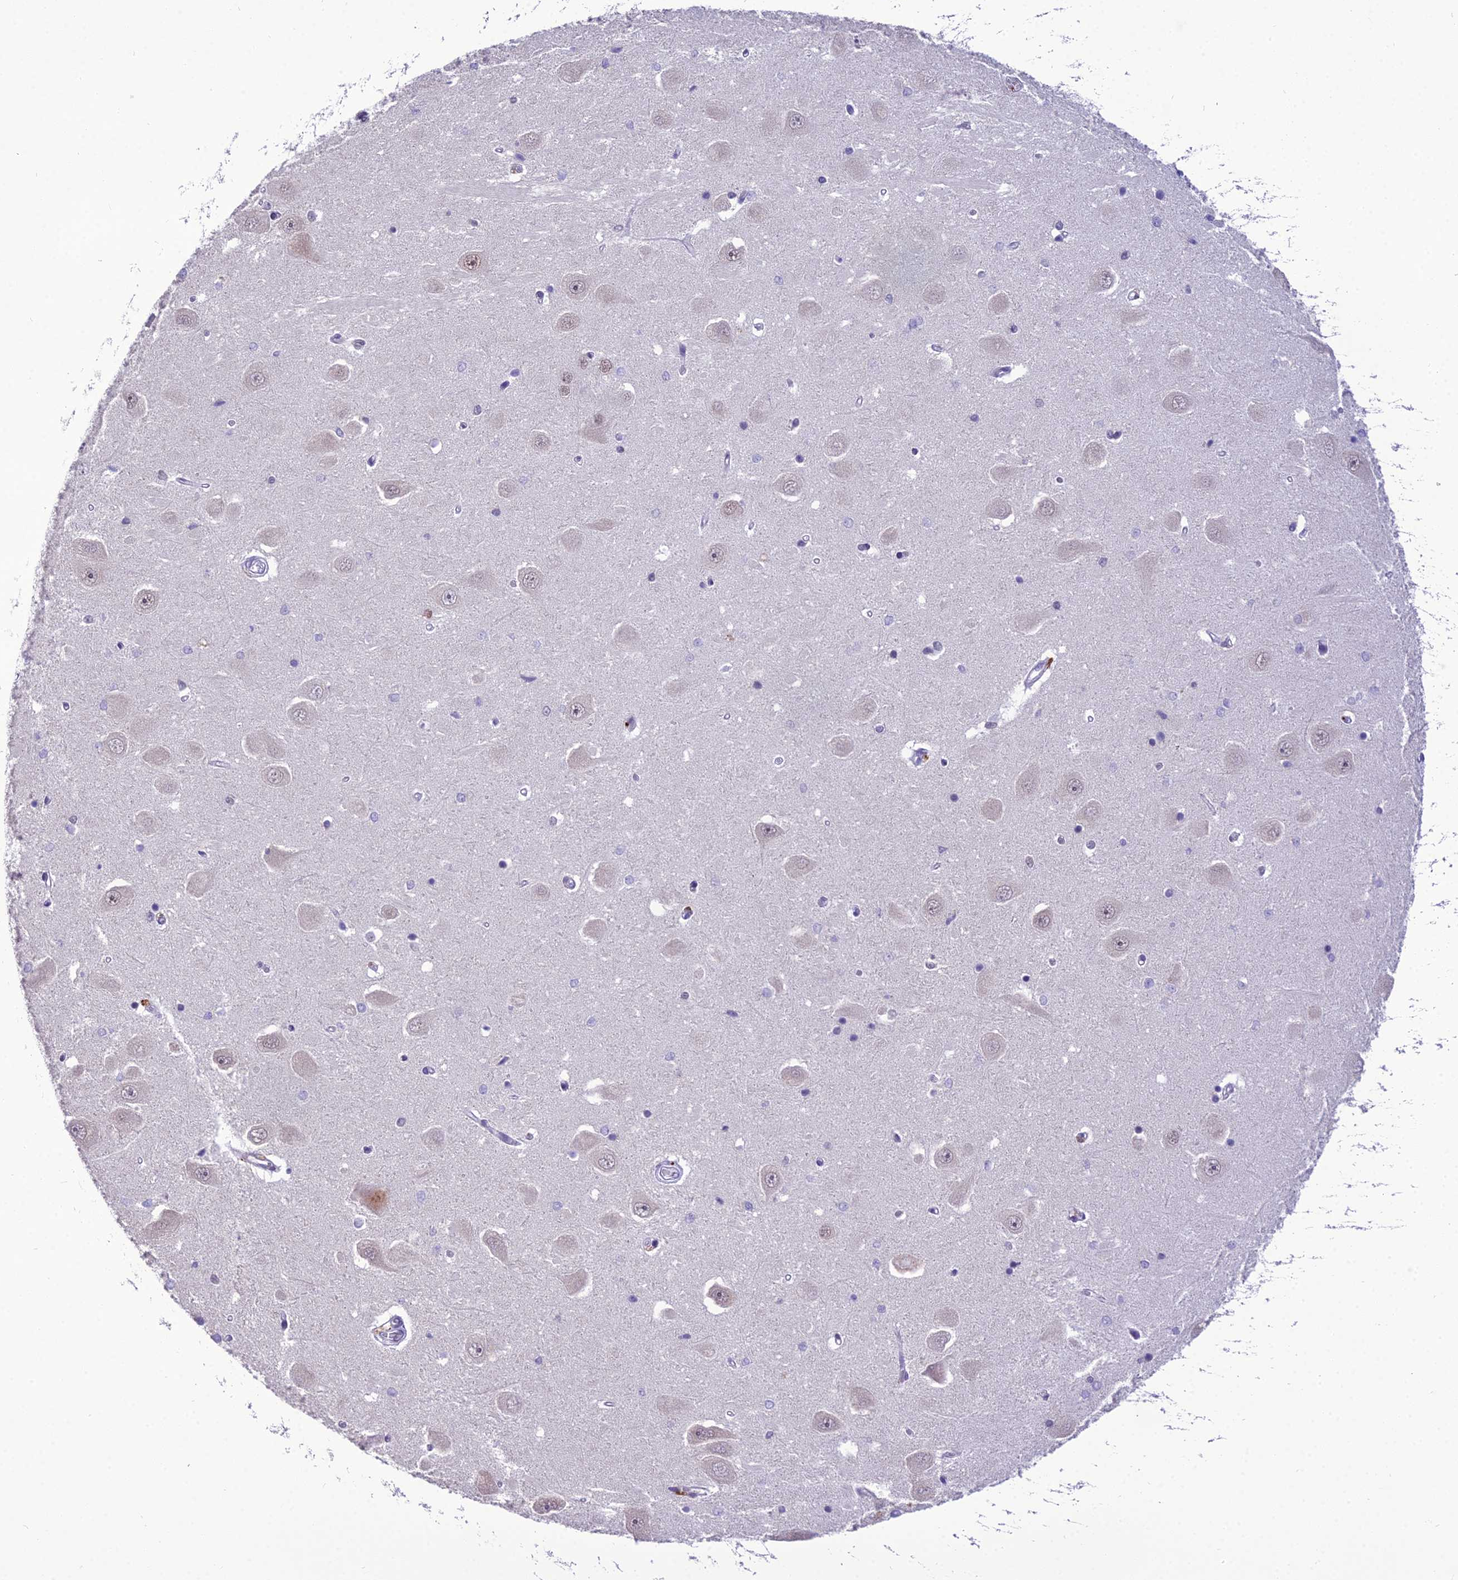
{"staining": {"intensity": "negative", "quantity": "none", "location": "none"}, "tissue": "hippocampus", "cell_type": "Glial cells", "image_type": "normal", "snomed": [{"axis": "morphology", "description": "Normal tissue, NOS"}, {"axis": "topography", "description": "Hippocampus"}], "caption": "This is an immunohistochemistry (IHC) image of benign hippocampus. There is no staining in glial cells.", "gene": "SH3RF3", "patient": {"sex": "male", "age": 45}}